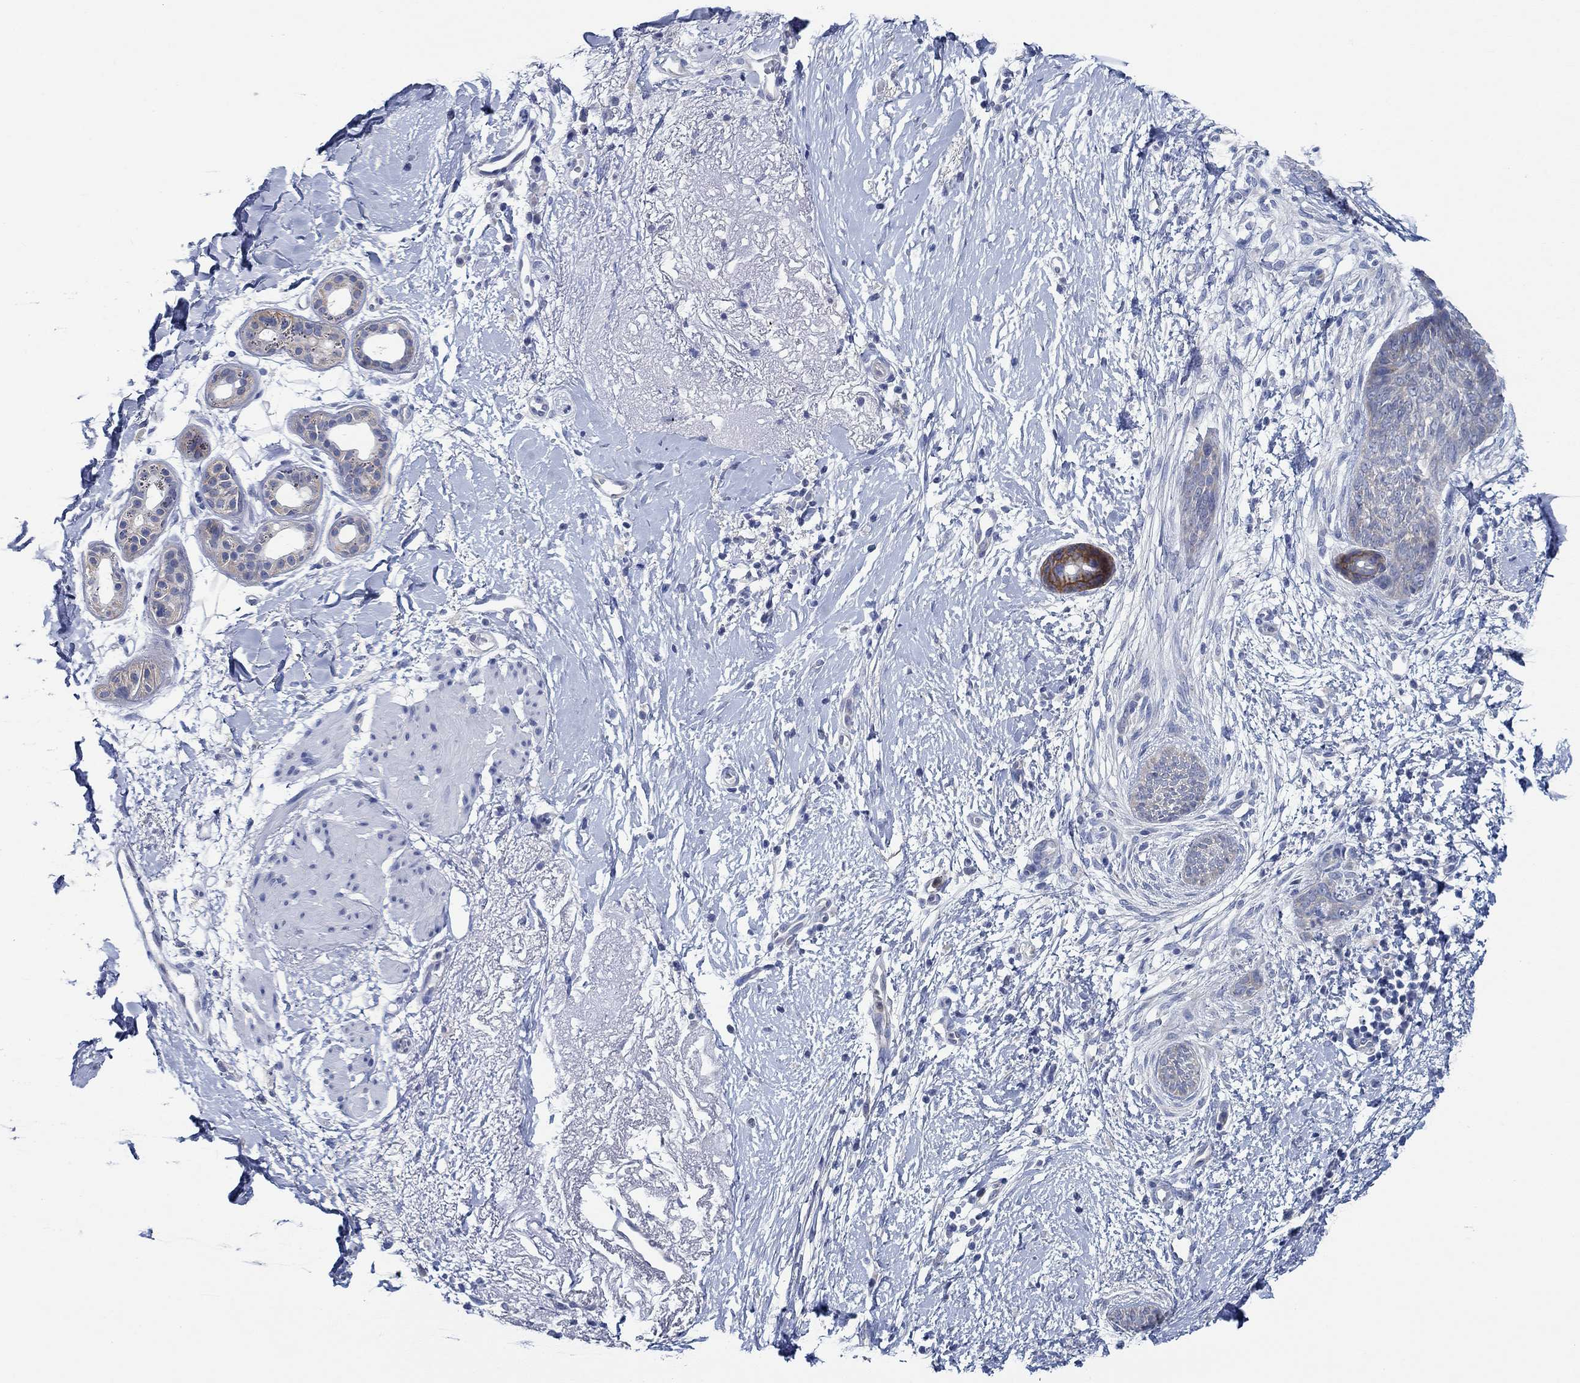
{"staining": {"intensity": "negative", "quantity": "none", "location": "none"}, "tissue": "skin cancer", "cell_type": "Tumor cells", "image_type": "cancer", "snomed": [{"axis": "morphology", "description": "Normal tissue, NOS"}, {"axis": "morphology", "description": "Basal cell carcinoma"}, {"axis": "topography", "description": "Skin"}], "caption": "Immunohistochemistry photomicrograph of human skin cancer (basal cell carcinoma) stained for a protein (brown), which shows no positivity in tumor cells.", "gene": "ZNF671", "patient": {"sex": "male", "age": 84}}